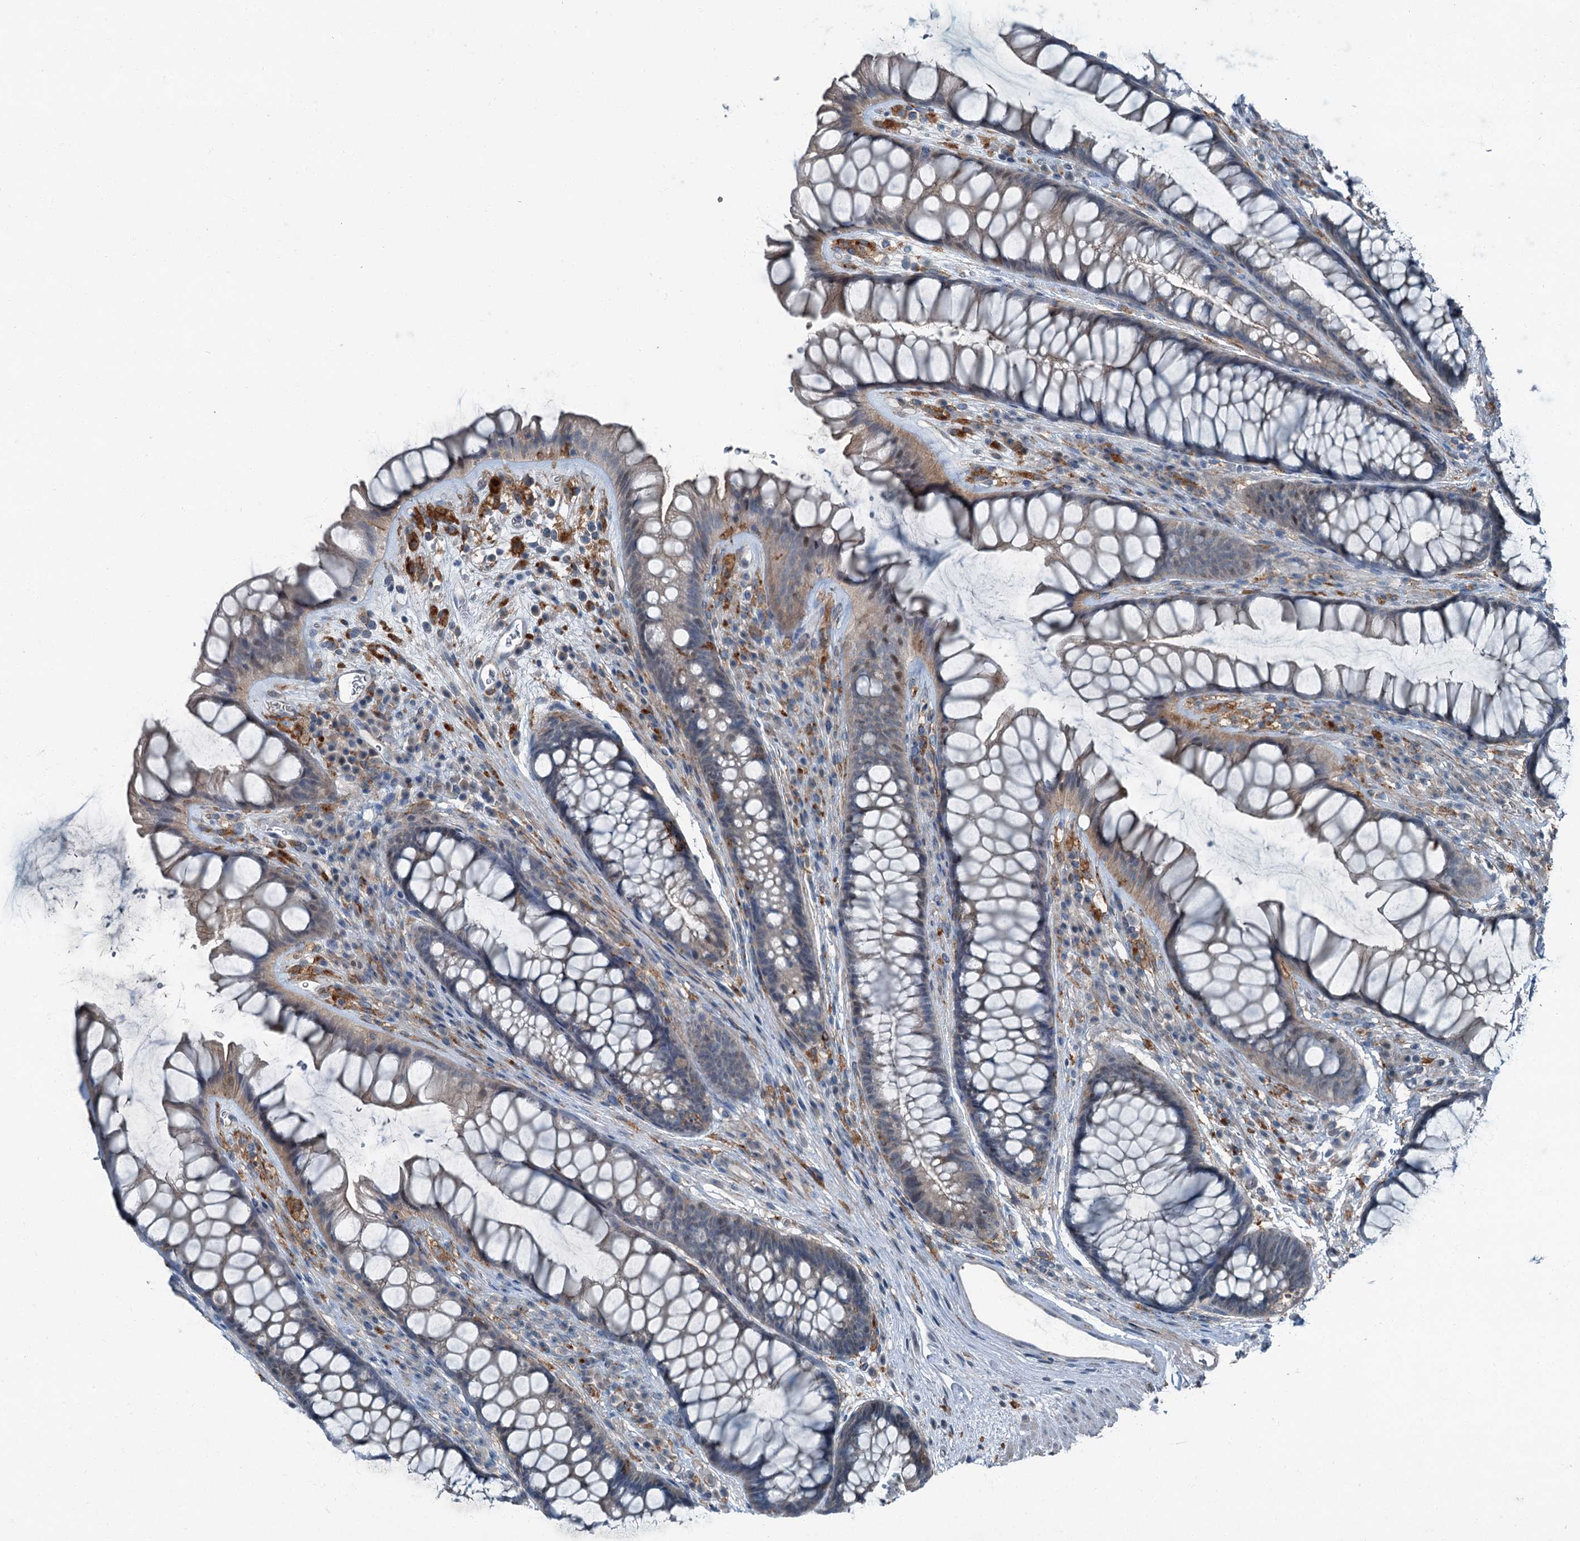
{"staining": {"intensity": "weak", "quantity": "25%-75%", "location": "cytoplasmic/membranous"}, "tissue": "rectum", "cell_type": "Glandular cells", "image_type": "normal", "snomed": [{"axis": "morphology", "description": "Normal tissue, NOS"}, {"axis": "topography", "description": "Rectum"}], "caption": "A brown stain shows weak cytoplasmic/membranous expression of a protein in glandular cells of normal human rectum. (IHC, brightfield microscopy, high magnification).", "gene": "AXL", "patient": {"sex": "male", "age": 74}}